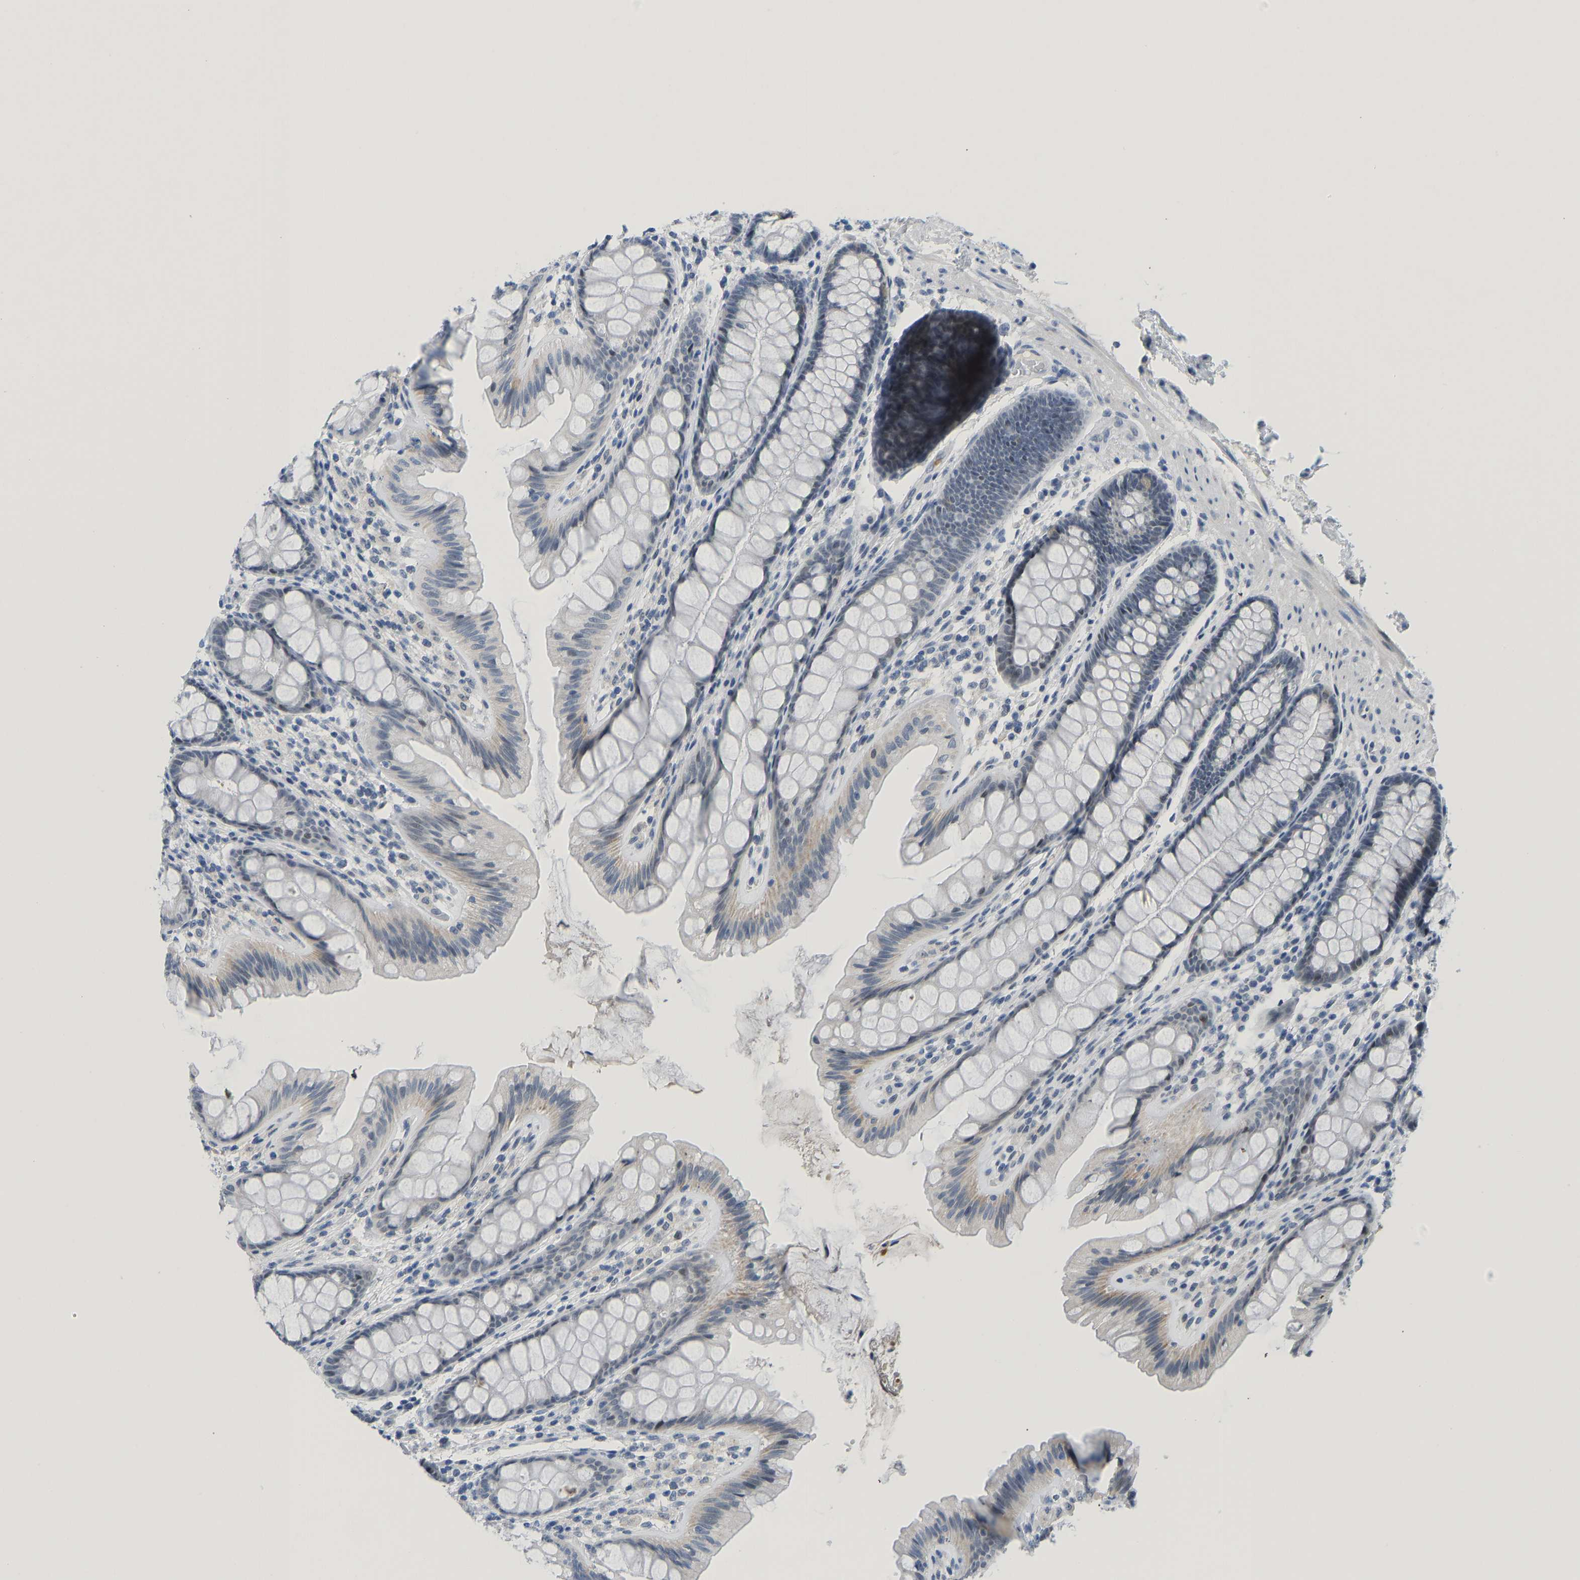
{"staining": {"intensity": "negative", "quantity": "none", "location": "none"}, "tissue": "colon", "cell_type": "Endothelial cells", "image_type": "normal", "snomed": [{"axis": "morphology", "description": "Normal tissue, NOS"}, {"axis": "topography", "description": "Colon"}], "caption": "DAB immunohistochemical staining of benign colon reveals no significant expression in endothelial cells.", "gene": "TXNDC2", "patient": {"sex": "female", "age": 56}}